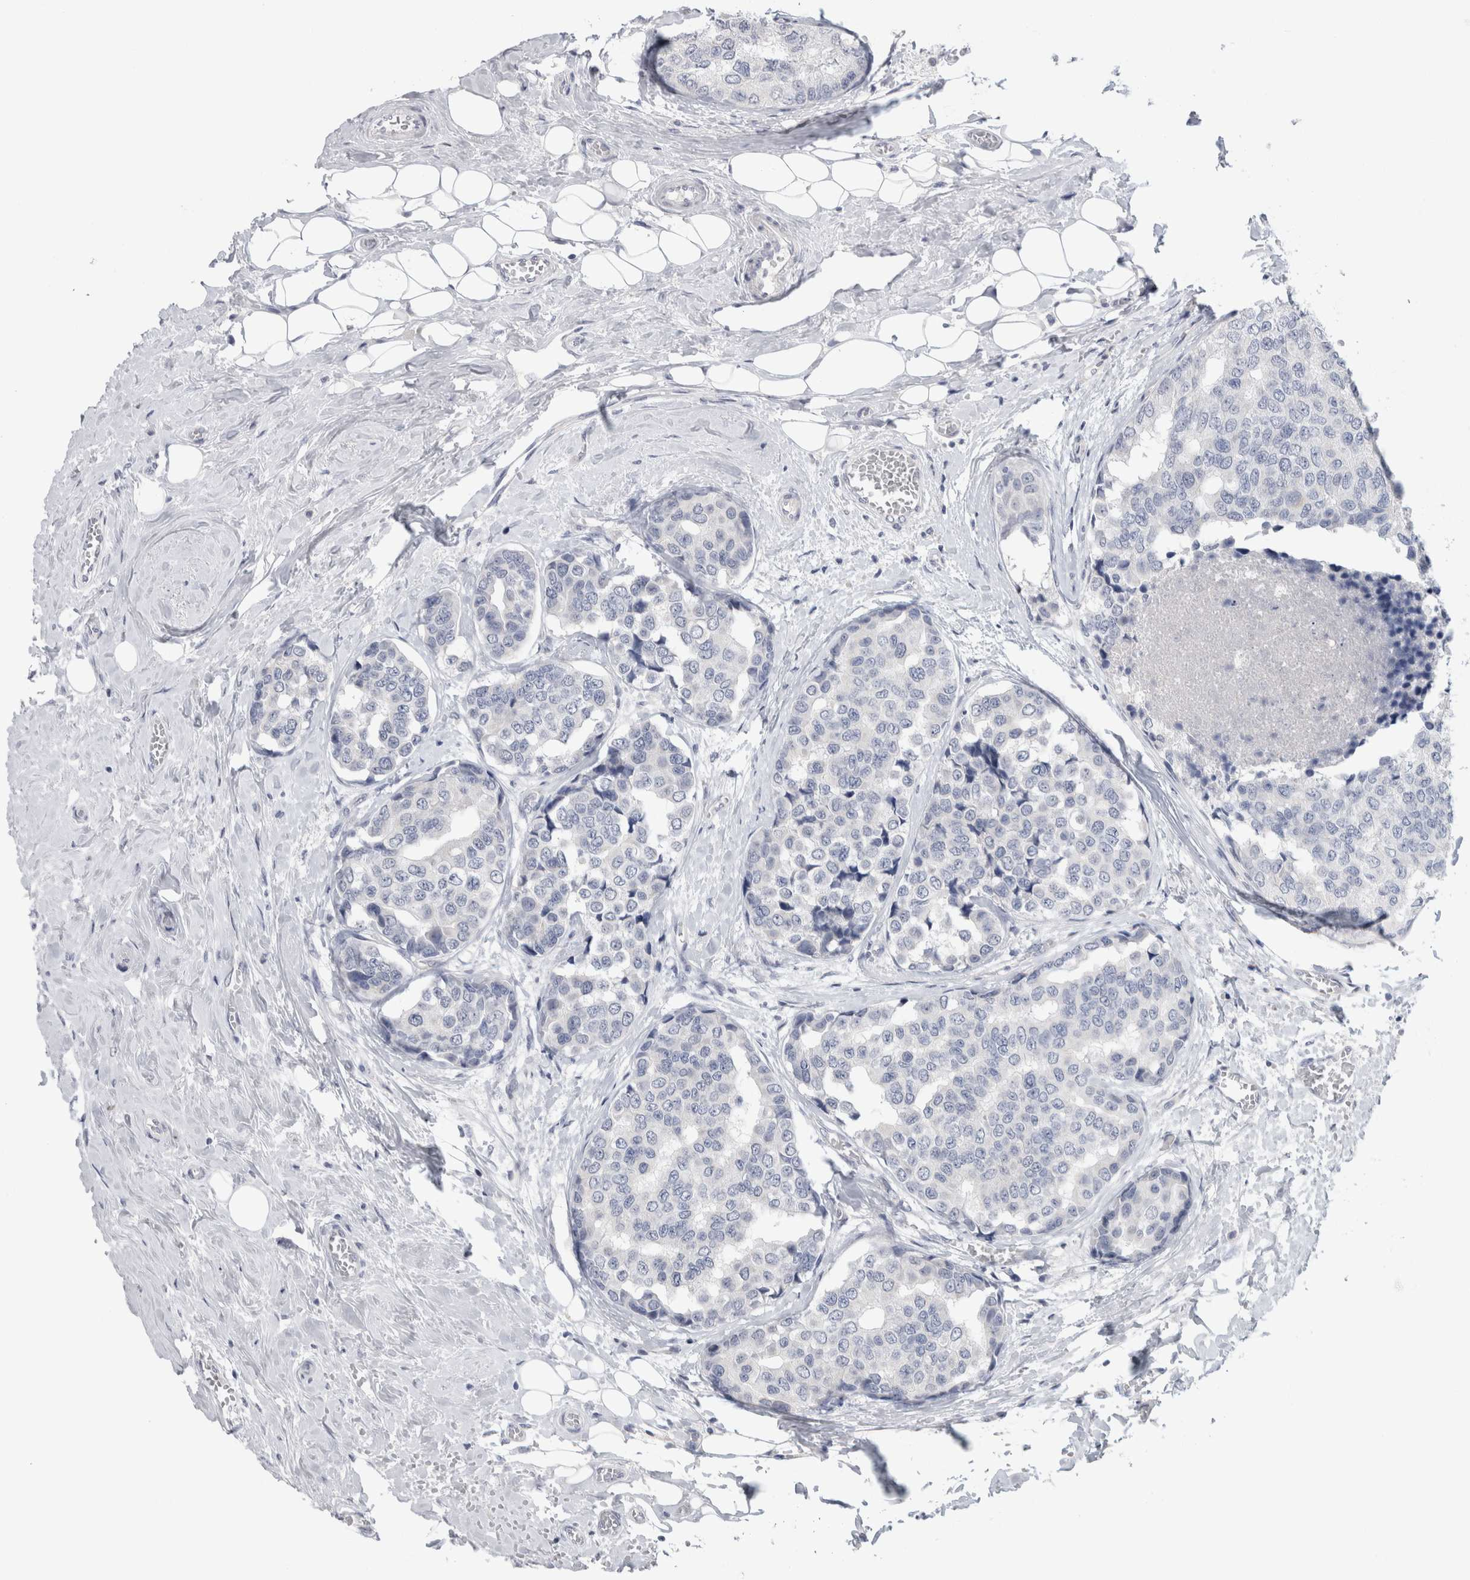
{"staining": {"intensity": "negative", "quantity": "none", "location": "none"}, "tissue": "breast cancer", "cell_type": "Tumor cells", "image_type": "cancer", "snomed": [{"axis": "morphology", "description": "Normal tissue, NOS"}, {"axis": "morphology", "description": "Duct carcinoma"}, {"axis": "topography", "description": "Breast"}], "caption": "Immunohistochemical staining of human breast intraductal carcinoma shows no significant expression in tumor cells. Nuclei are stained in blue.", "gene": "TONSL", "patient": {"sex": "female", "age": 43}}